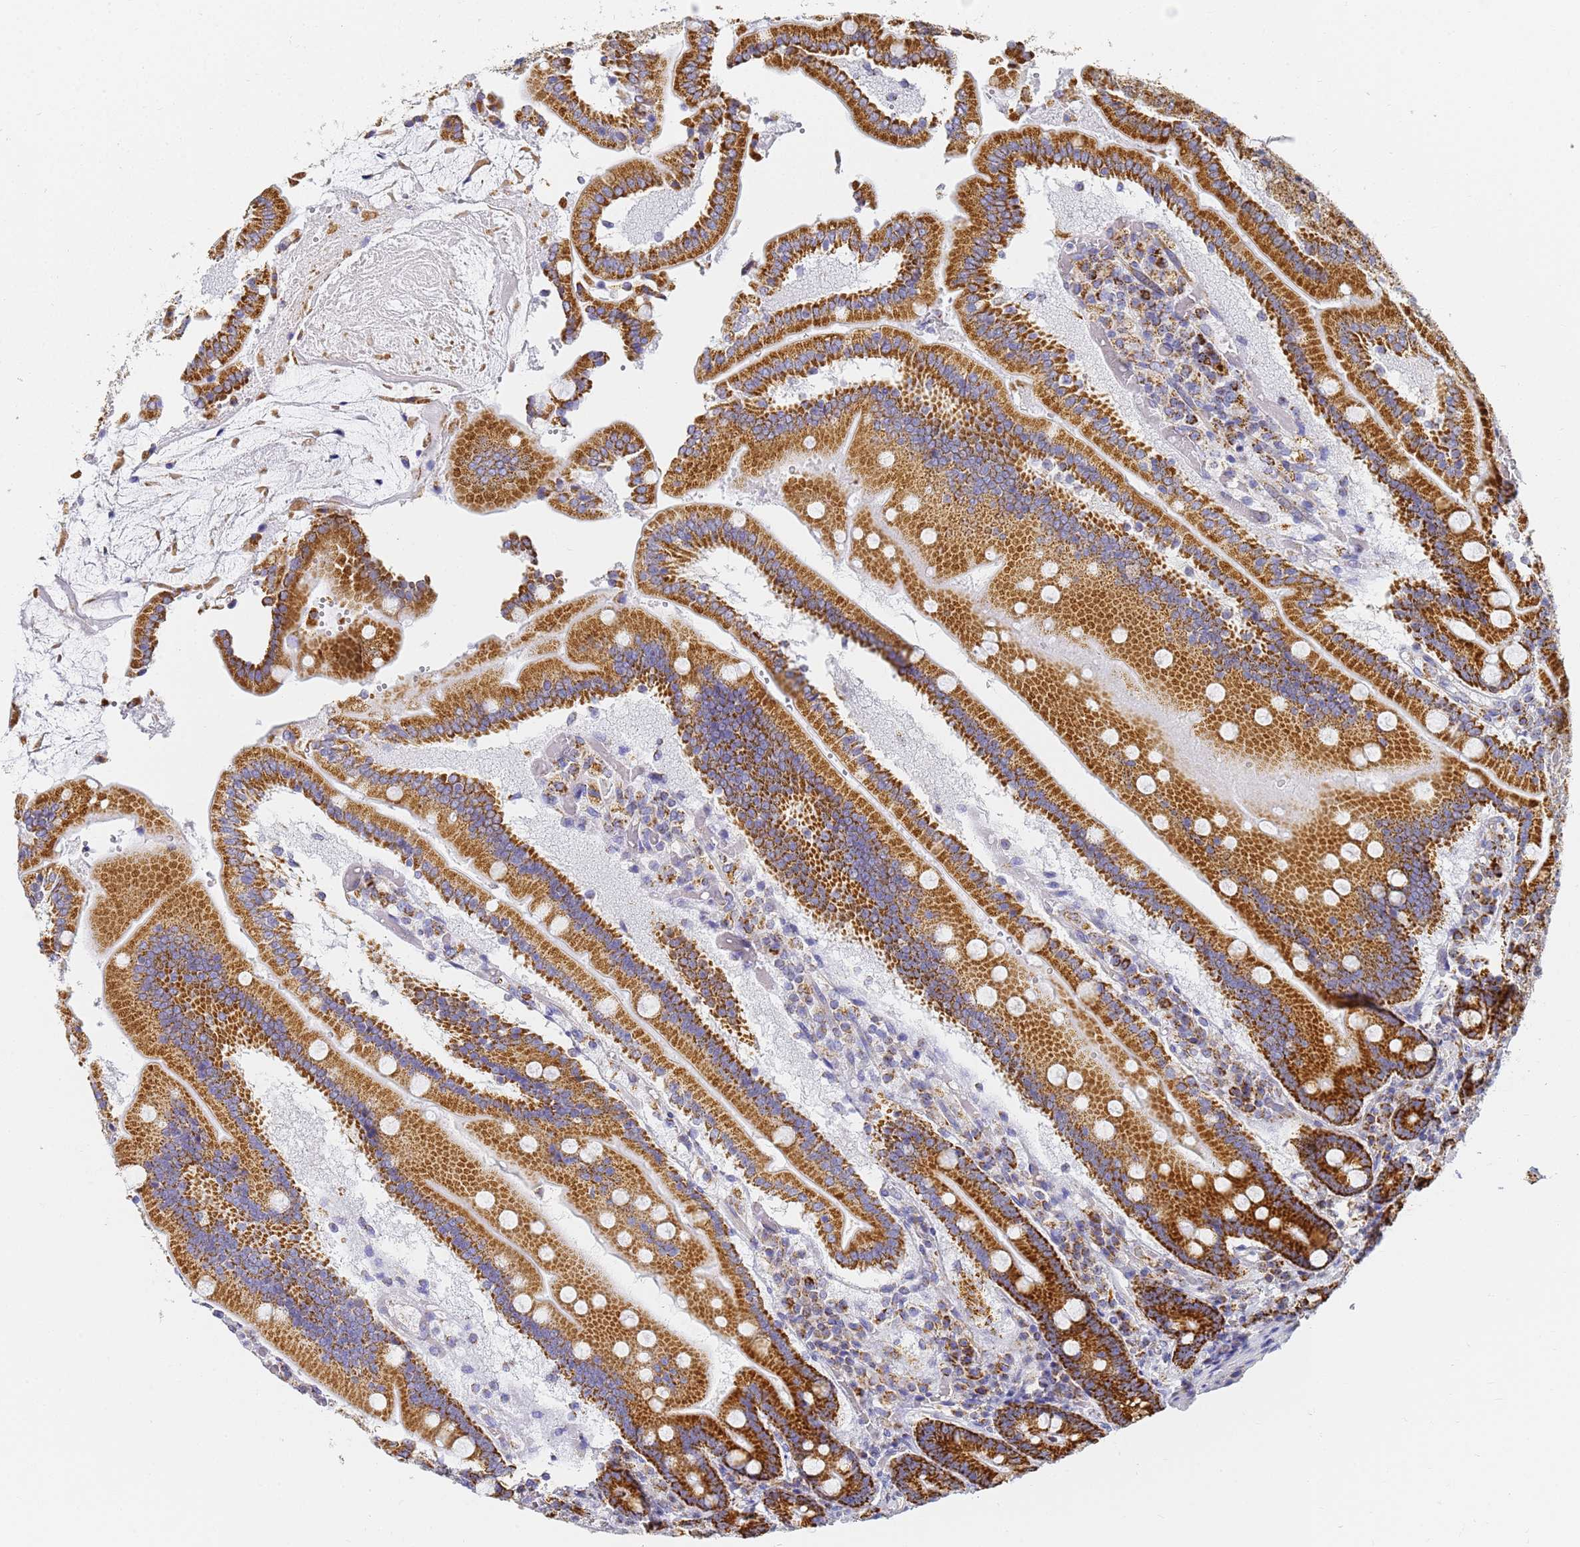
{"staining": {"intensity": "strong", "quantity": ">75%", "location": "cytoplasmic/membranous"}, "tissue": "duodenum", "cell_type": "Glandular cells", "image_type": "normal", "snomed": [{"axis": "morphology", "description": "Normal tissue, NOS"}, {"axis": "topography", "description": "Duodenum"}], "caption": "A high-resolution histopathology image shows IHC staining of unremarkable duodenum, which exhibits strong cytoplasmic/membranous positivity in about >75% of glandular cells. The staining was performed using DAB (3,3'-diaminobenzidine) to visualize the protein expression in brown, while the nuclei were stained in blue with hematoxylin (Magnification: 20x).", "gene": "CNIH4", "patient": {"sex": "female", "age": 62}}